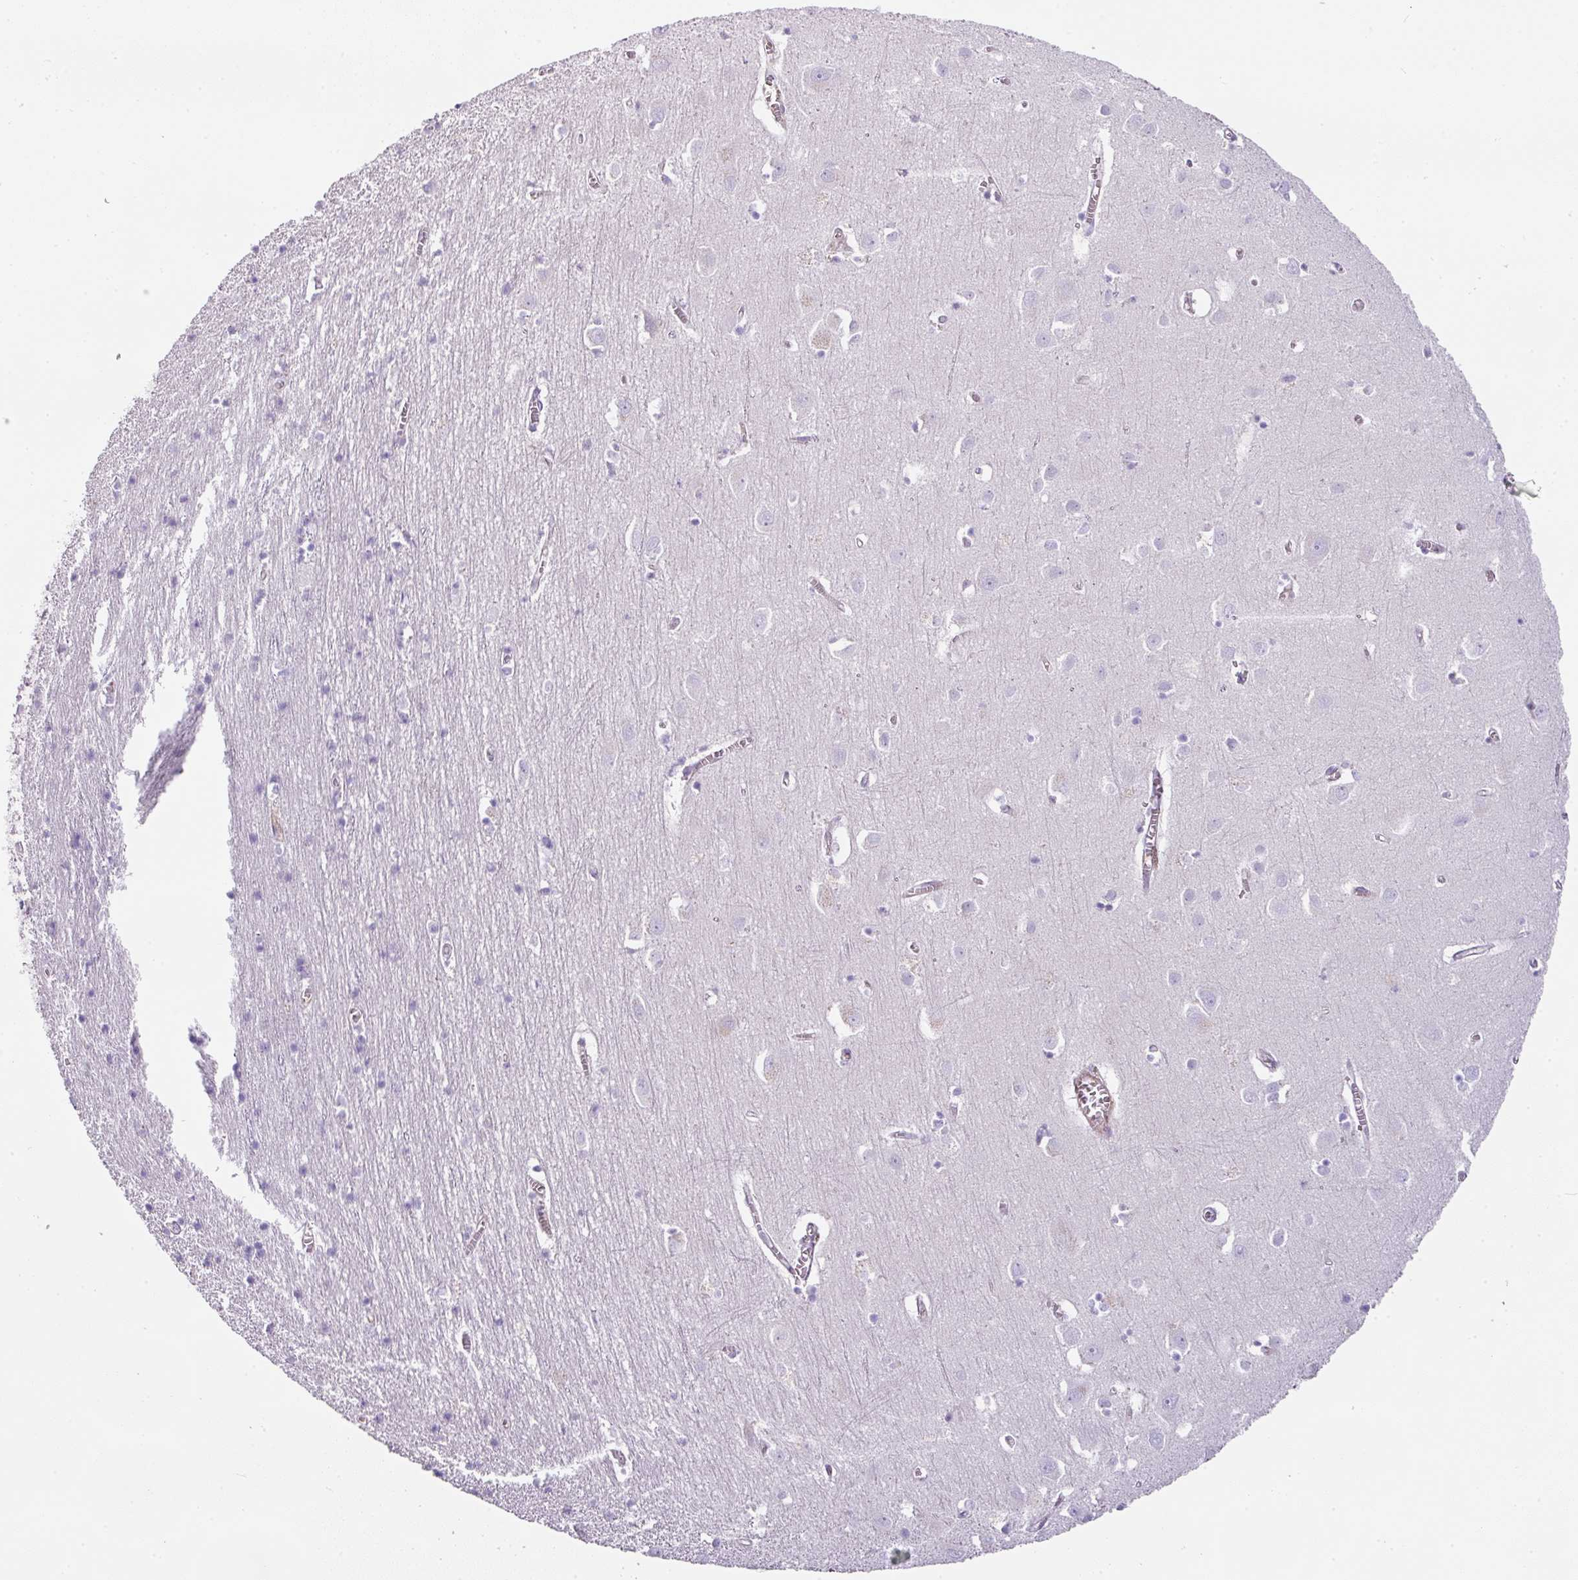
{"staining": {"intensity": "moderate", "quantity": "<25%", "location": "cytoplasmic/membranous"}, "tissue": "cerebral cortex", "cell_type": "Endothelial cells", "image_type": "normal", "snomed": [{"axis": "morphology", "description": "Normal tissue, NOS"}, {"axis": "topography", "description": "Cerebral cortex"}], "caption": "Immunohistochemical staining of benign human cerebral cortex exhibits low levels of moderate cytoplasmic/membranous expression in about <25% of endothelial cells.", "gene": "OR52N1", "patient": {"sex": "male", "age": 70}}